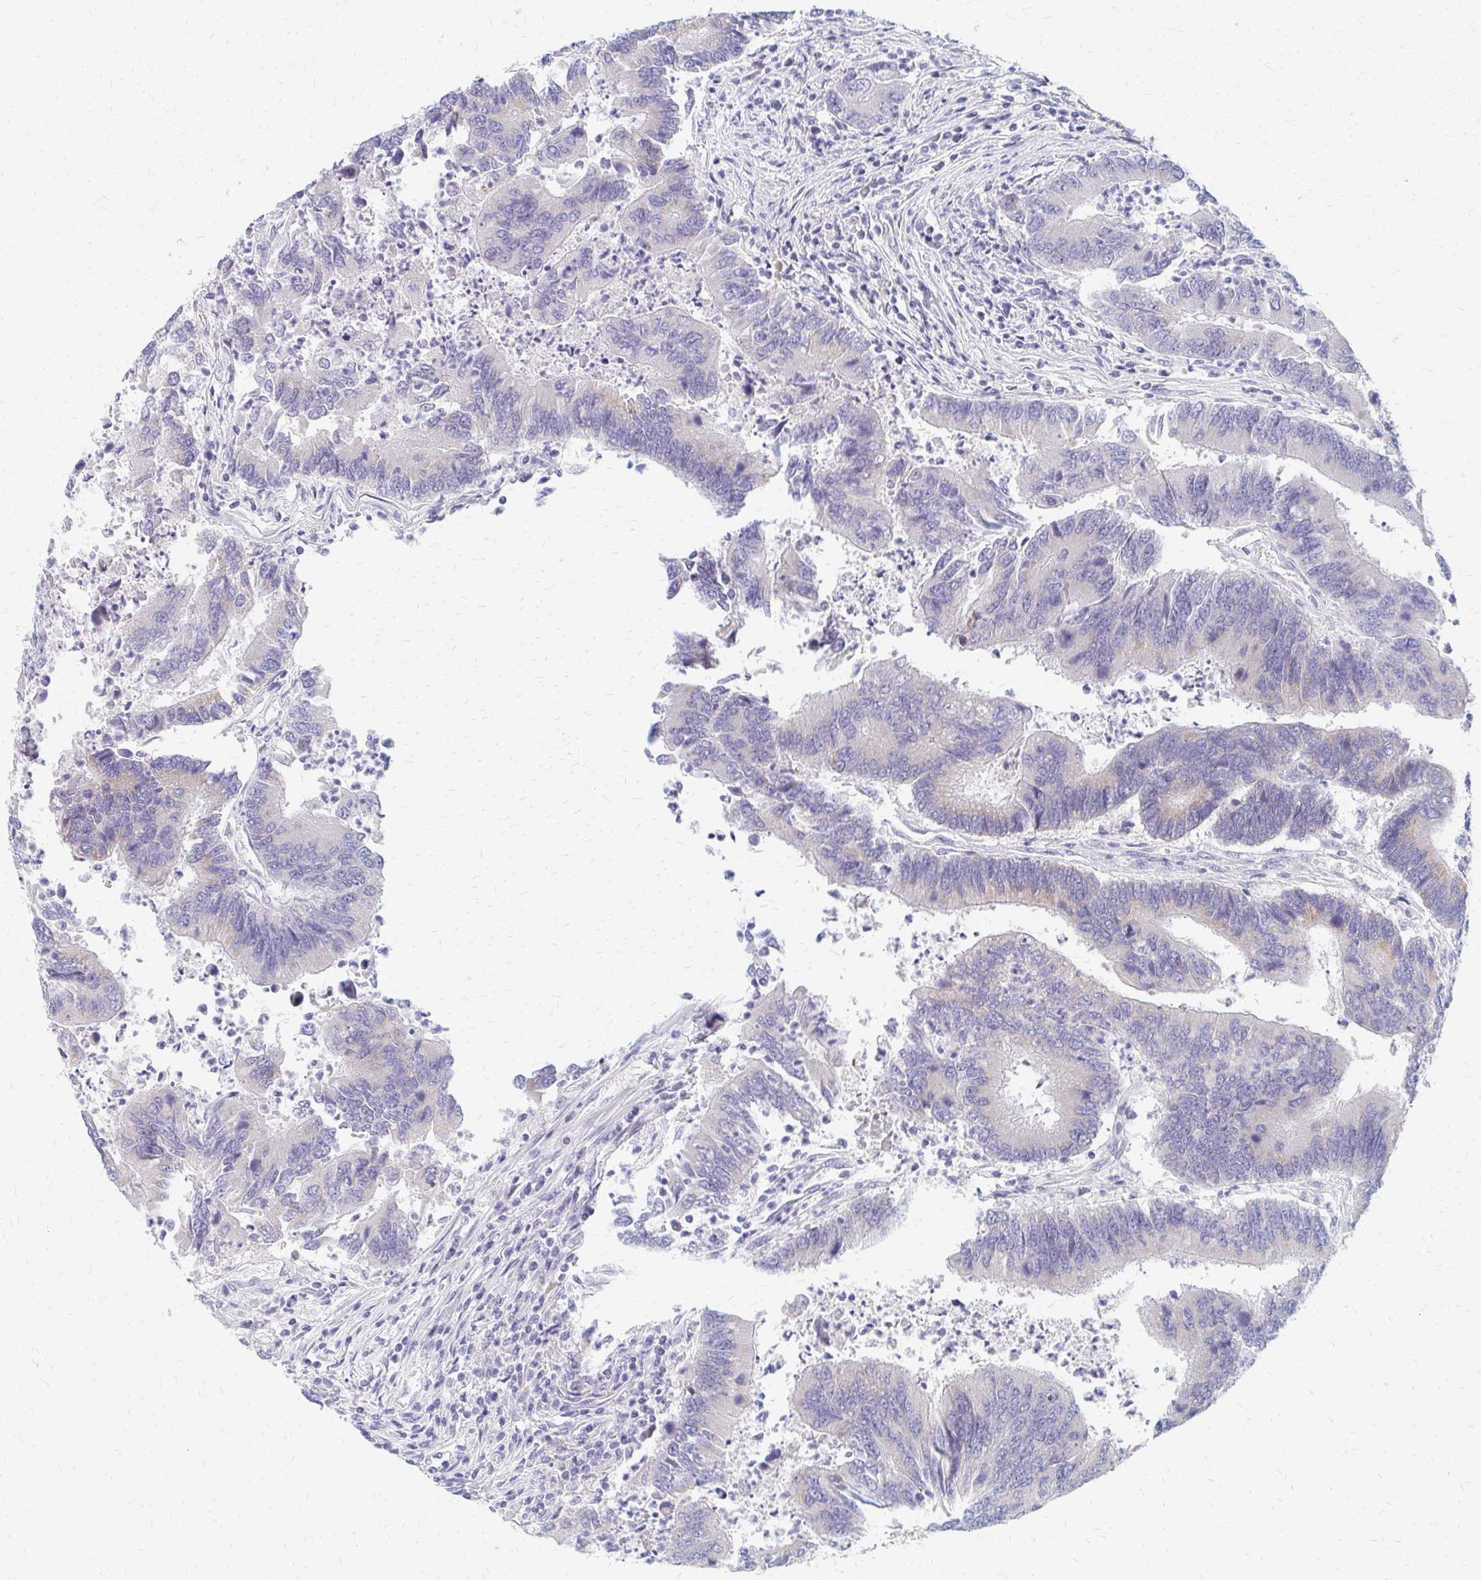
{"staining": {"intensity": "moderate", "quantity": "<25%", "location": "cytoplasmic/membranous"}, "tissue": "colorectal cancer", "cell_type": "Tumor cells", "image_type": "cancer", "snomed": [{"axis": "morphology", "description": "Adenocarcinoma, NOS"}, {"axis": "topography", "description": "Colon"}], "caption": "Tumor cells exhibit low levels of moderate cytoplasmic/membranous expression in about <25% of cells in colorectal adenocarcinoma.", "gene": "OR10V1", "patient": {"sex": "female", "age": 67}}